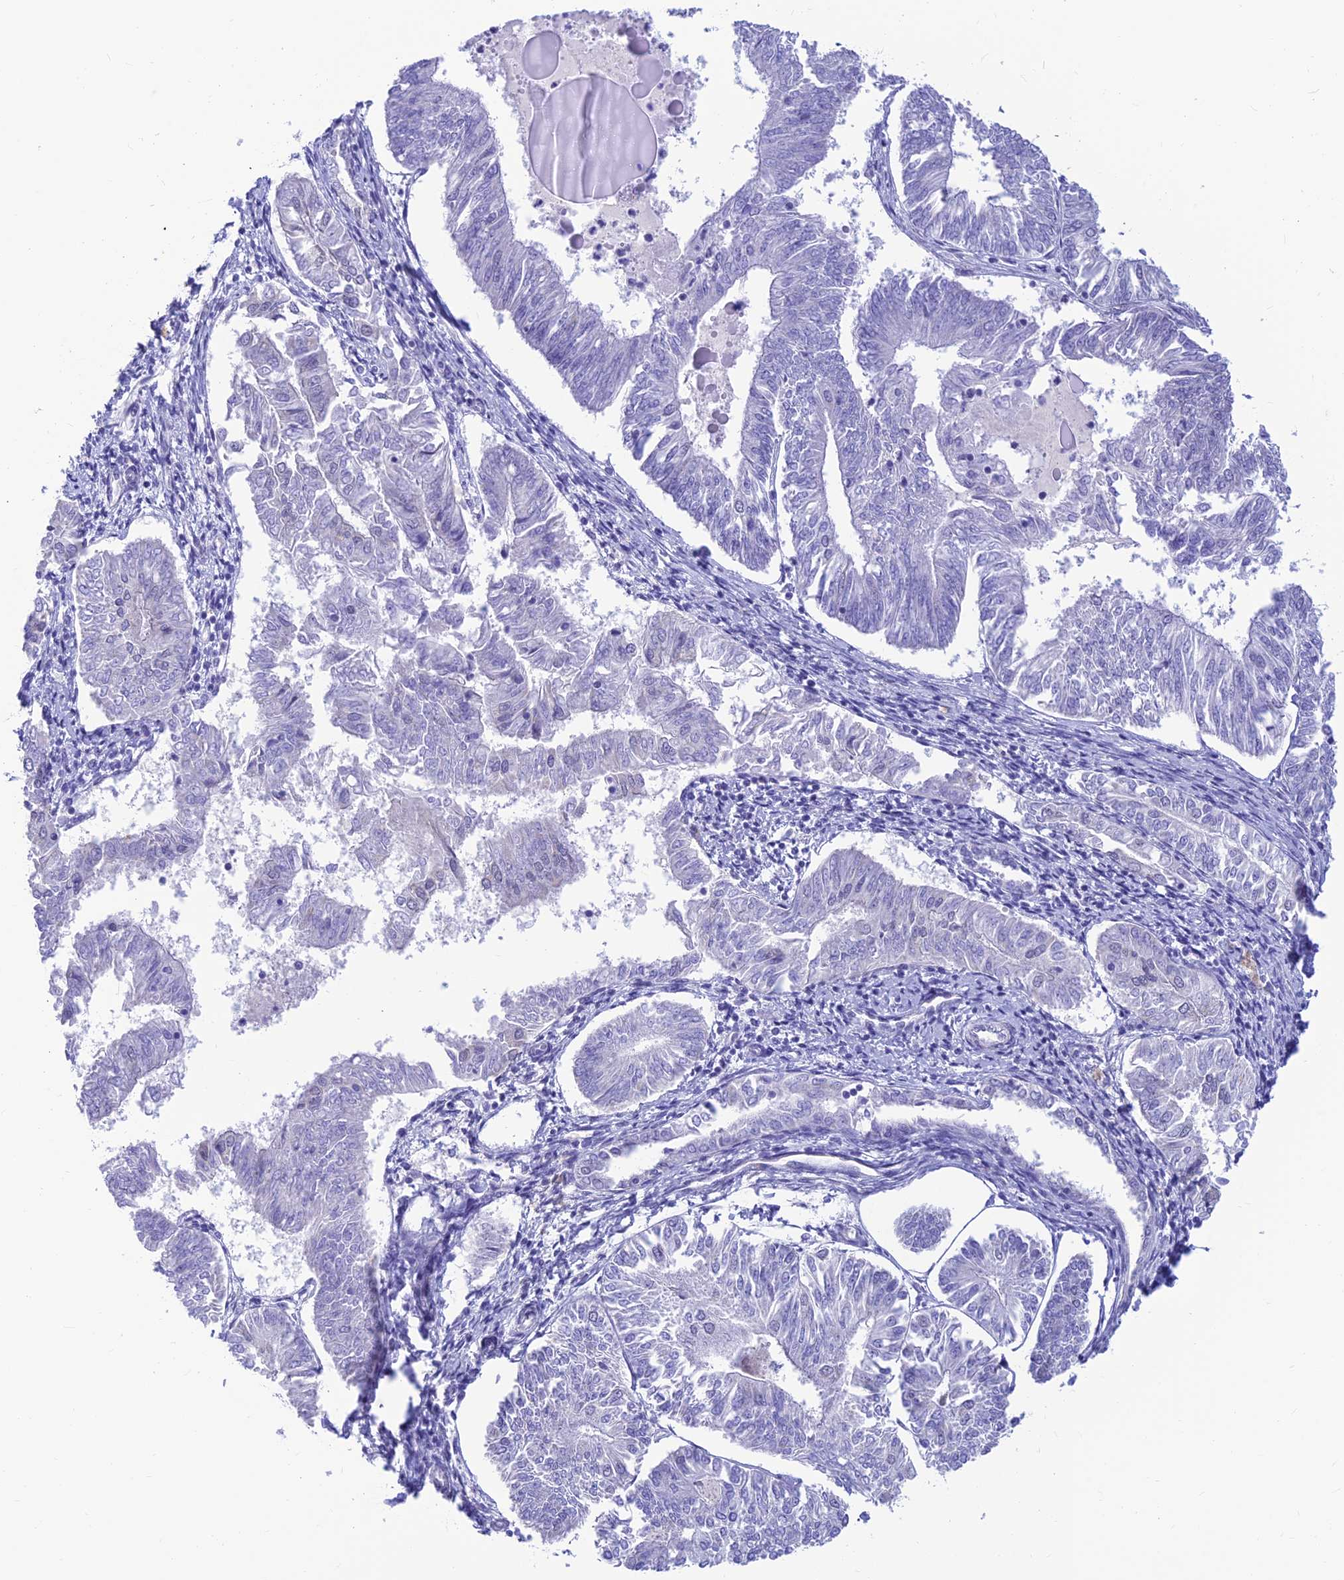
{"staining": {"intensity": "negative", "quantity": "none", "location": "none"}, "tissue": "endometrial cancer", "cell_type": "Tumor cells", "image_type": "cancer", "snomed": [{"axis": "morphology", "description": "Adenocarcinoma, NOS"}, {"axis": "topography", "description": "Endometrium"}], "caption": "Human endometrial adenocarcinoma stained for a protein using IHC exhibits no expression in tumor cells.", "gene": "INKA1", "patient": {"sex": "female", "age": 58}}